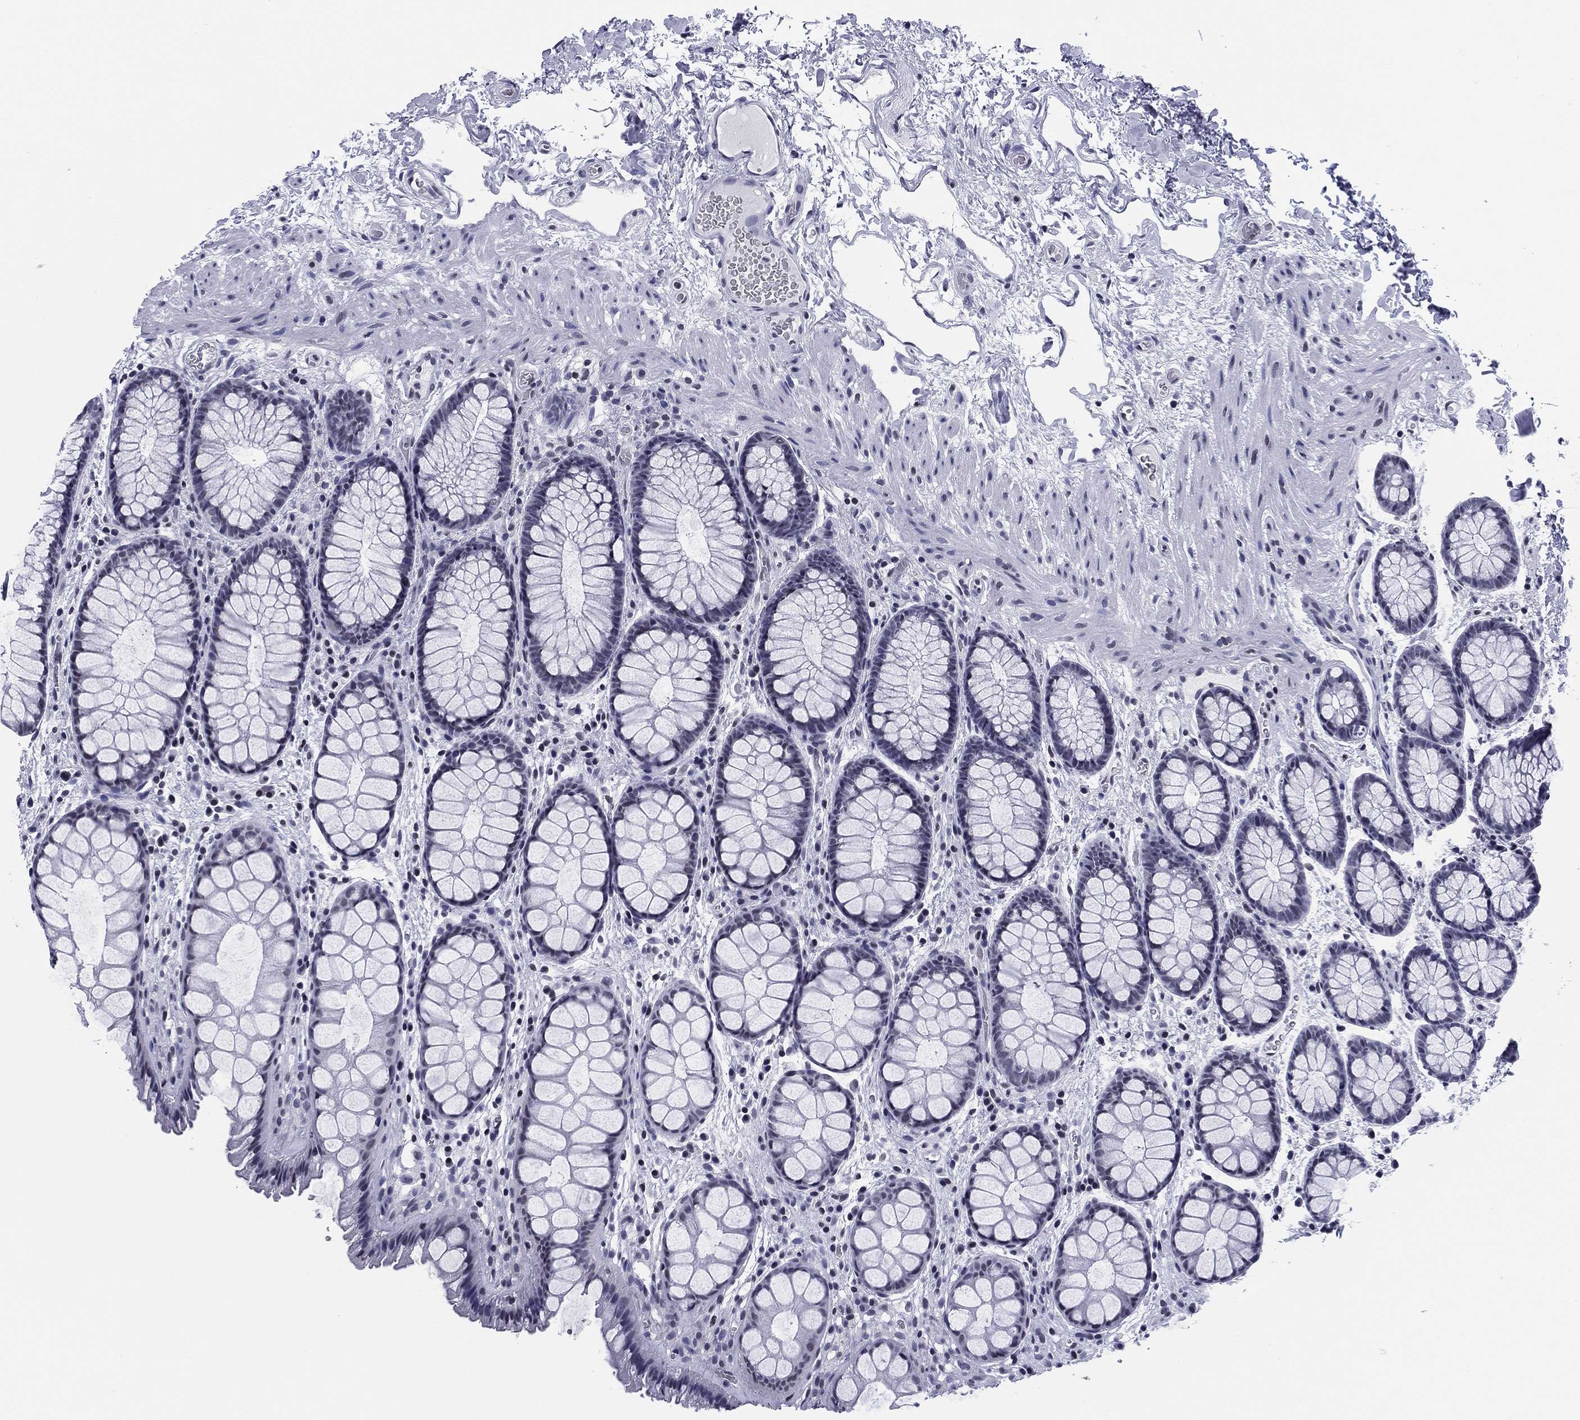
{"staining": {"intensity": "negative", "quantity": "none", "location": "none"}, "tissue": "rectum", "cell_type": "Glandular cells", "image_type": "normal", "snomed": [{"axis": "morphology", "description": "Normal tissue, NOS"}, {"axis": "topography", "description": "Rectum"}], "caption": "DAB immunohistochemical staining of benign human rectum reveals no significant staining in glandular cells.", "gene": "CCDC144A", "patient": {"sex": "female", "age": 62}}